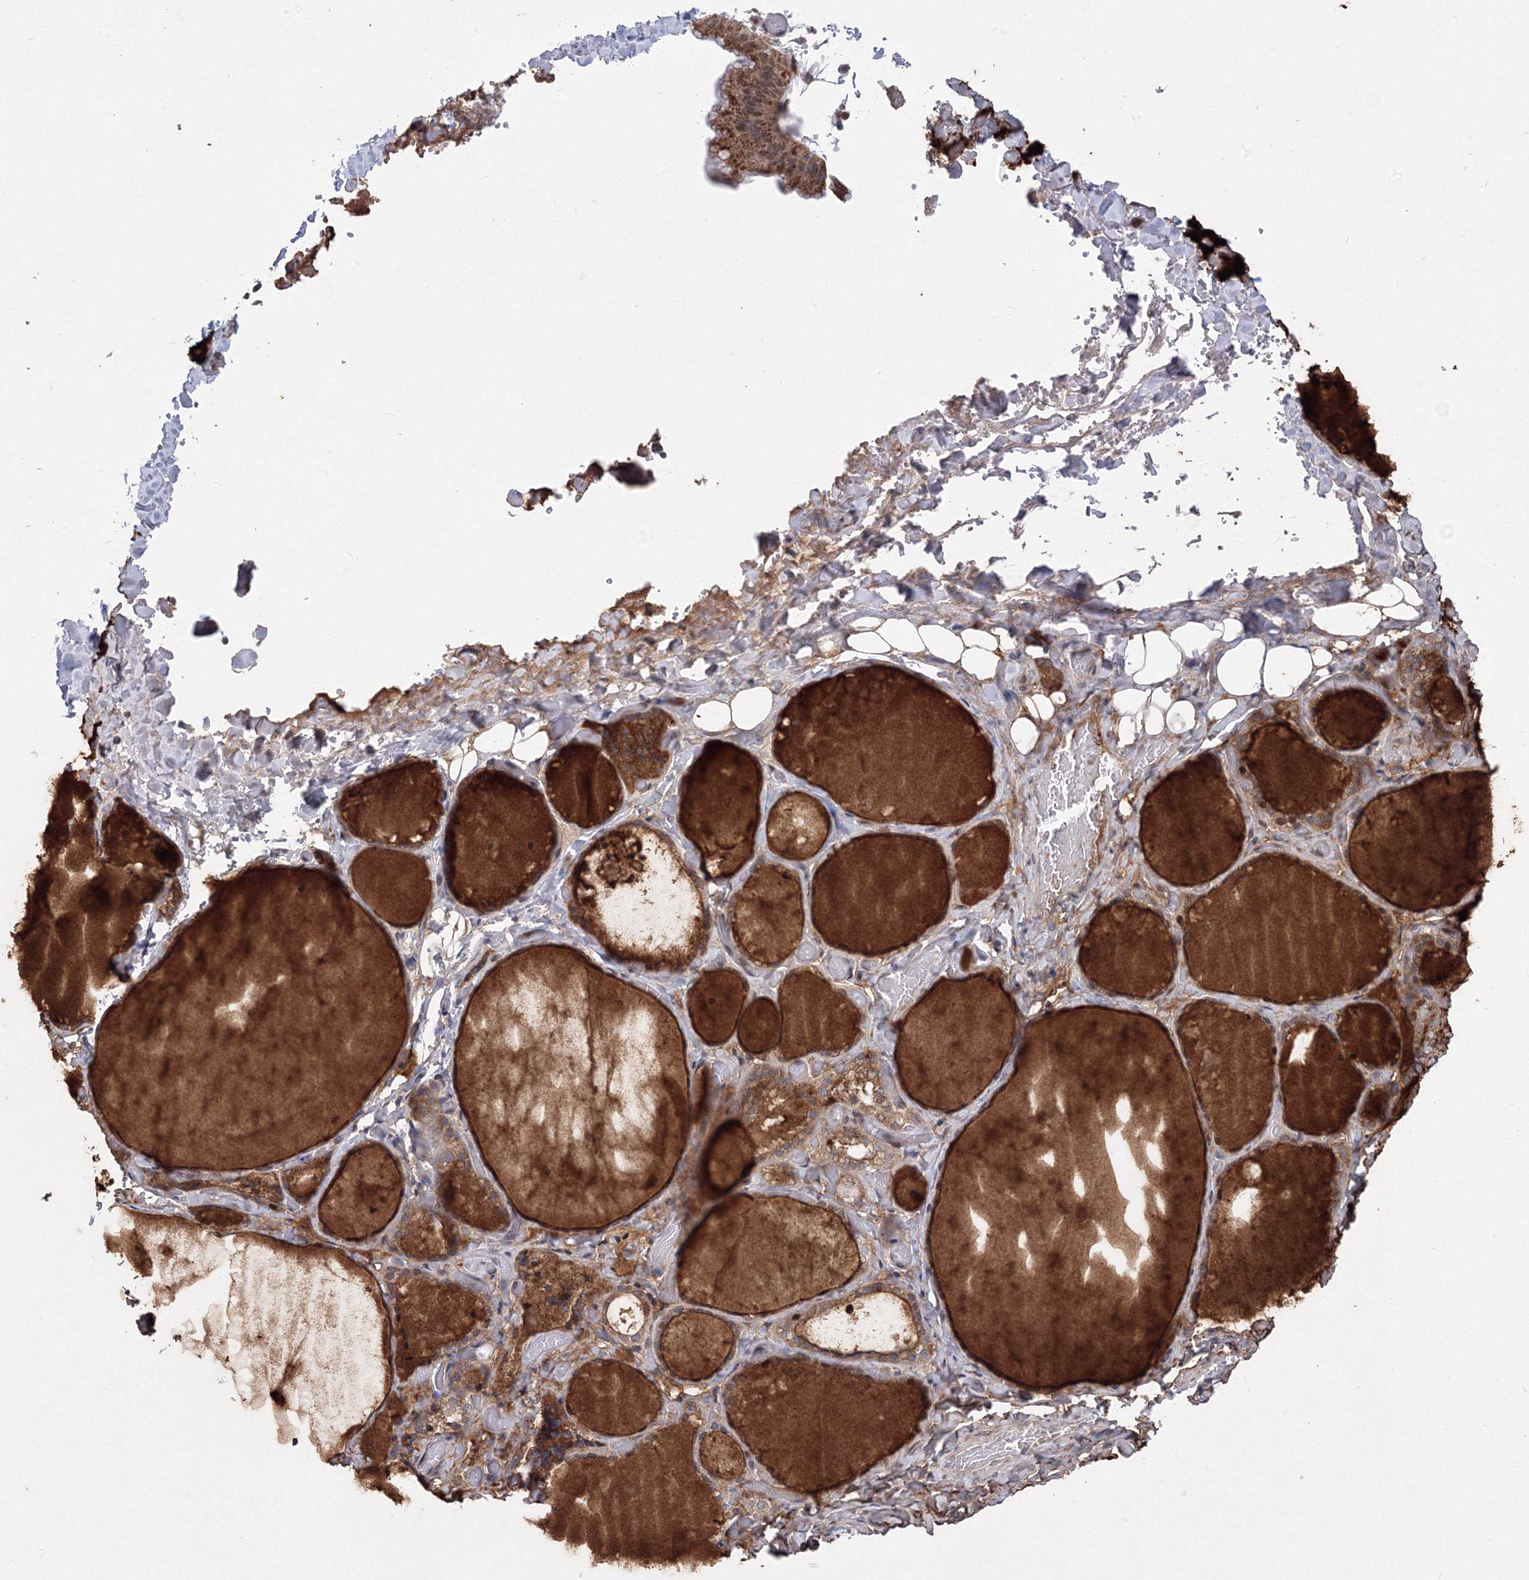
{"staining": {"intensity": "strong", "quantity": ">75%", "location": "cytoplasmic/membranous"}, "tissue": "thyroid gland", "cell_type": "Glandular cells", "image_type": "normal", "snomed": [{"axis": "morphology", "description": "Normal tissue, NOS"}, {"axis": "topography", "description": "Thyroid gland"}], "caption": "Brown immunohistochemical staining in unremarkable thyroid gland demonstrates strong cytoplasmic/membranous positivity in about >75% of glandular cells.", "gene": "GPN1", "patient": {"sex": "female", "age": 44}}